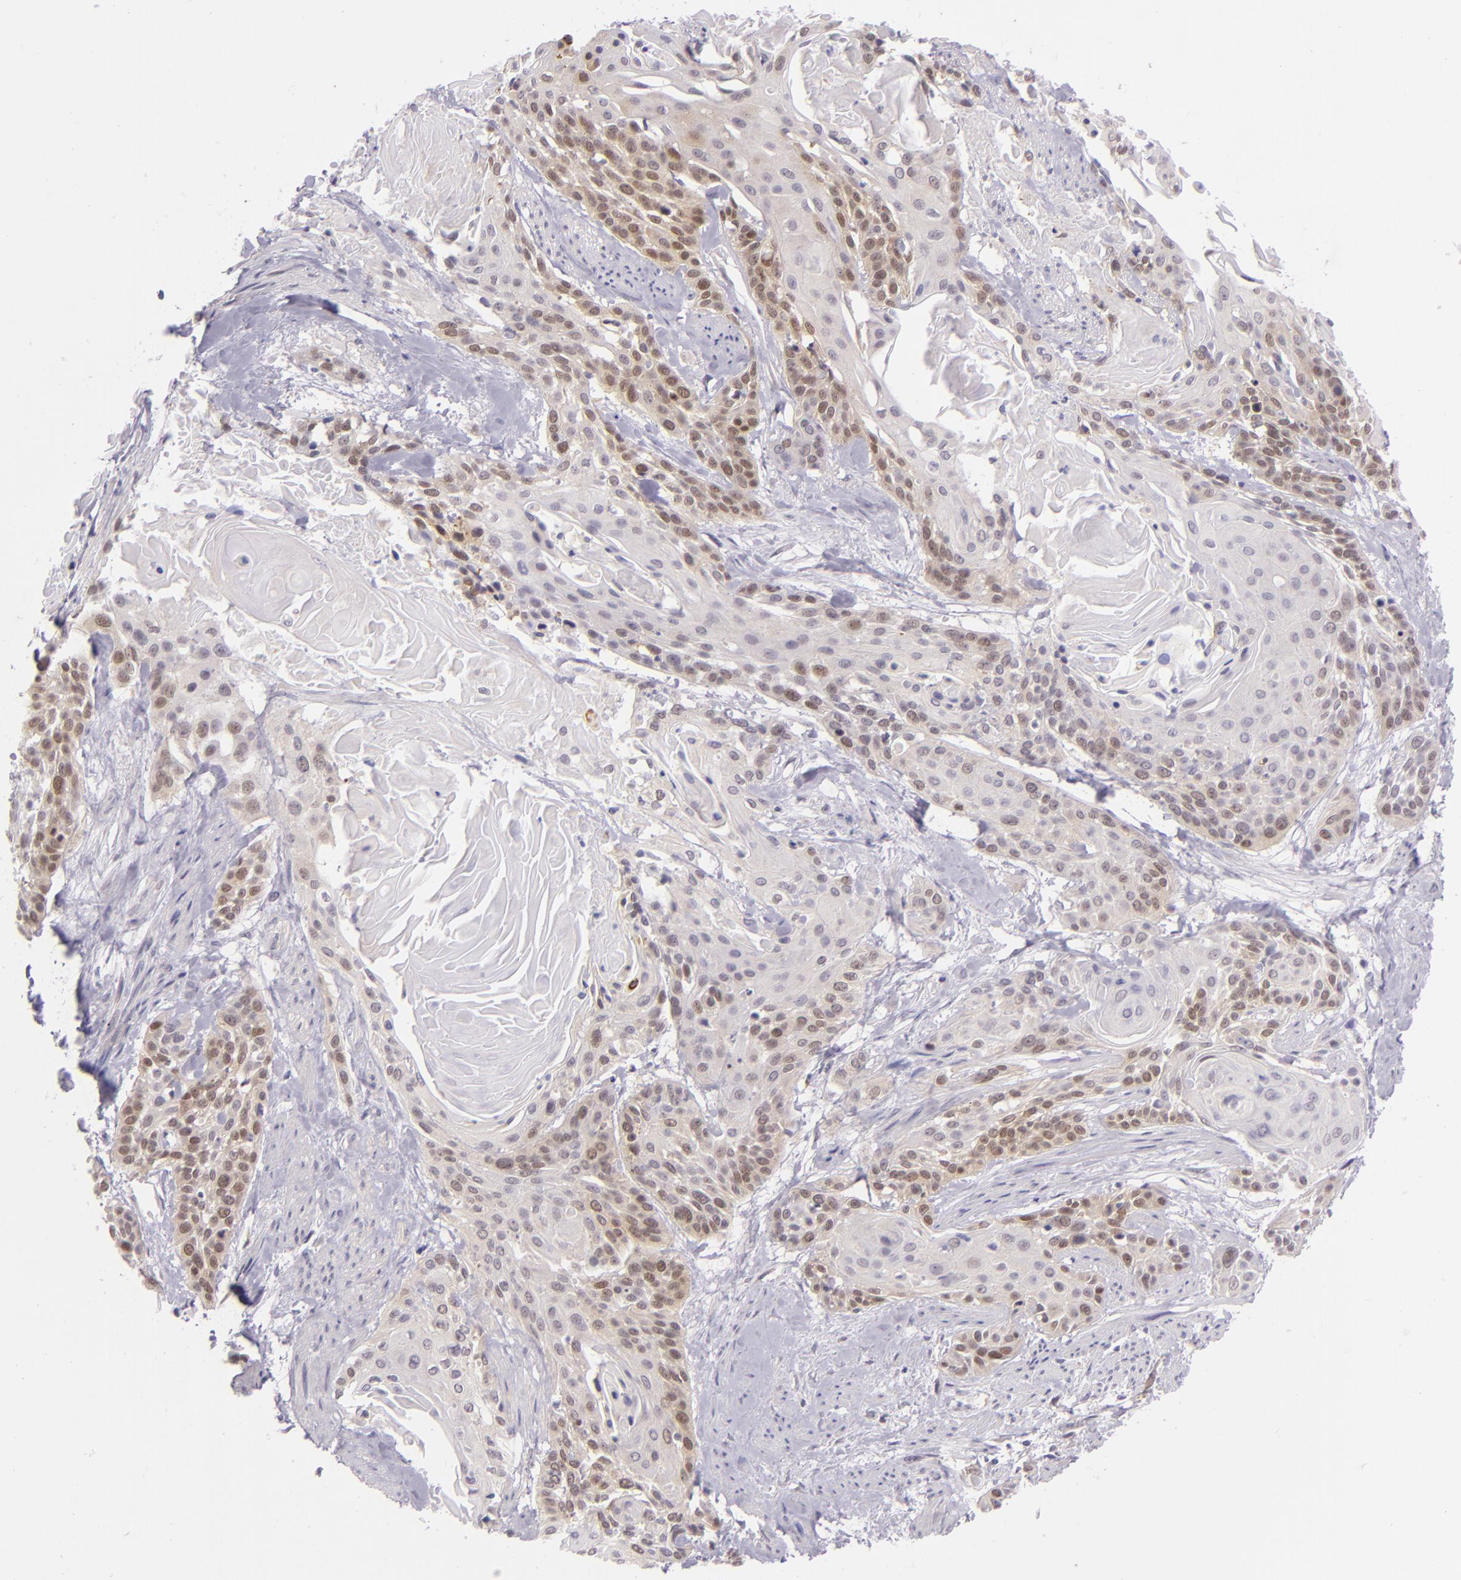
{"staining": {"intensity": "weak", "quantity": "<25%", "location": "cytoplasmic/membranous,nuclear"}, "tissue": "cervical cancer", "cell_type": "Tumor cells", "image_type": "cancer", "snomed": [{"axis": "morphology", "description": "Squamous cell carcinoma, NOS"}, {"axis": "topography", "description": "Cervix"}], "caption": "Squamous cell carcinoma (cervical) was stained to show a protein in brown. There is no significant expression in tumor cells.", "gene": "CSE1L", "patient": {"sex": "female", "age": 57}}